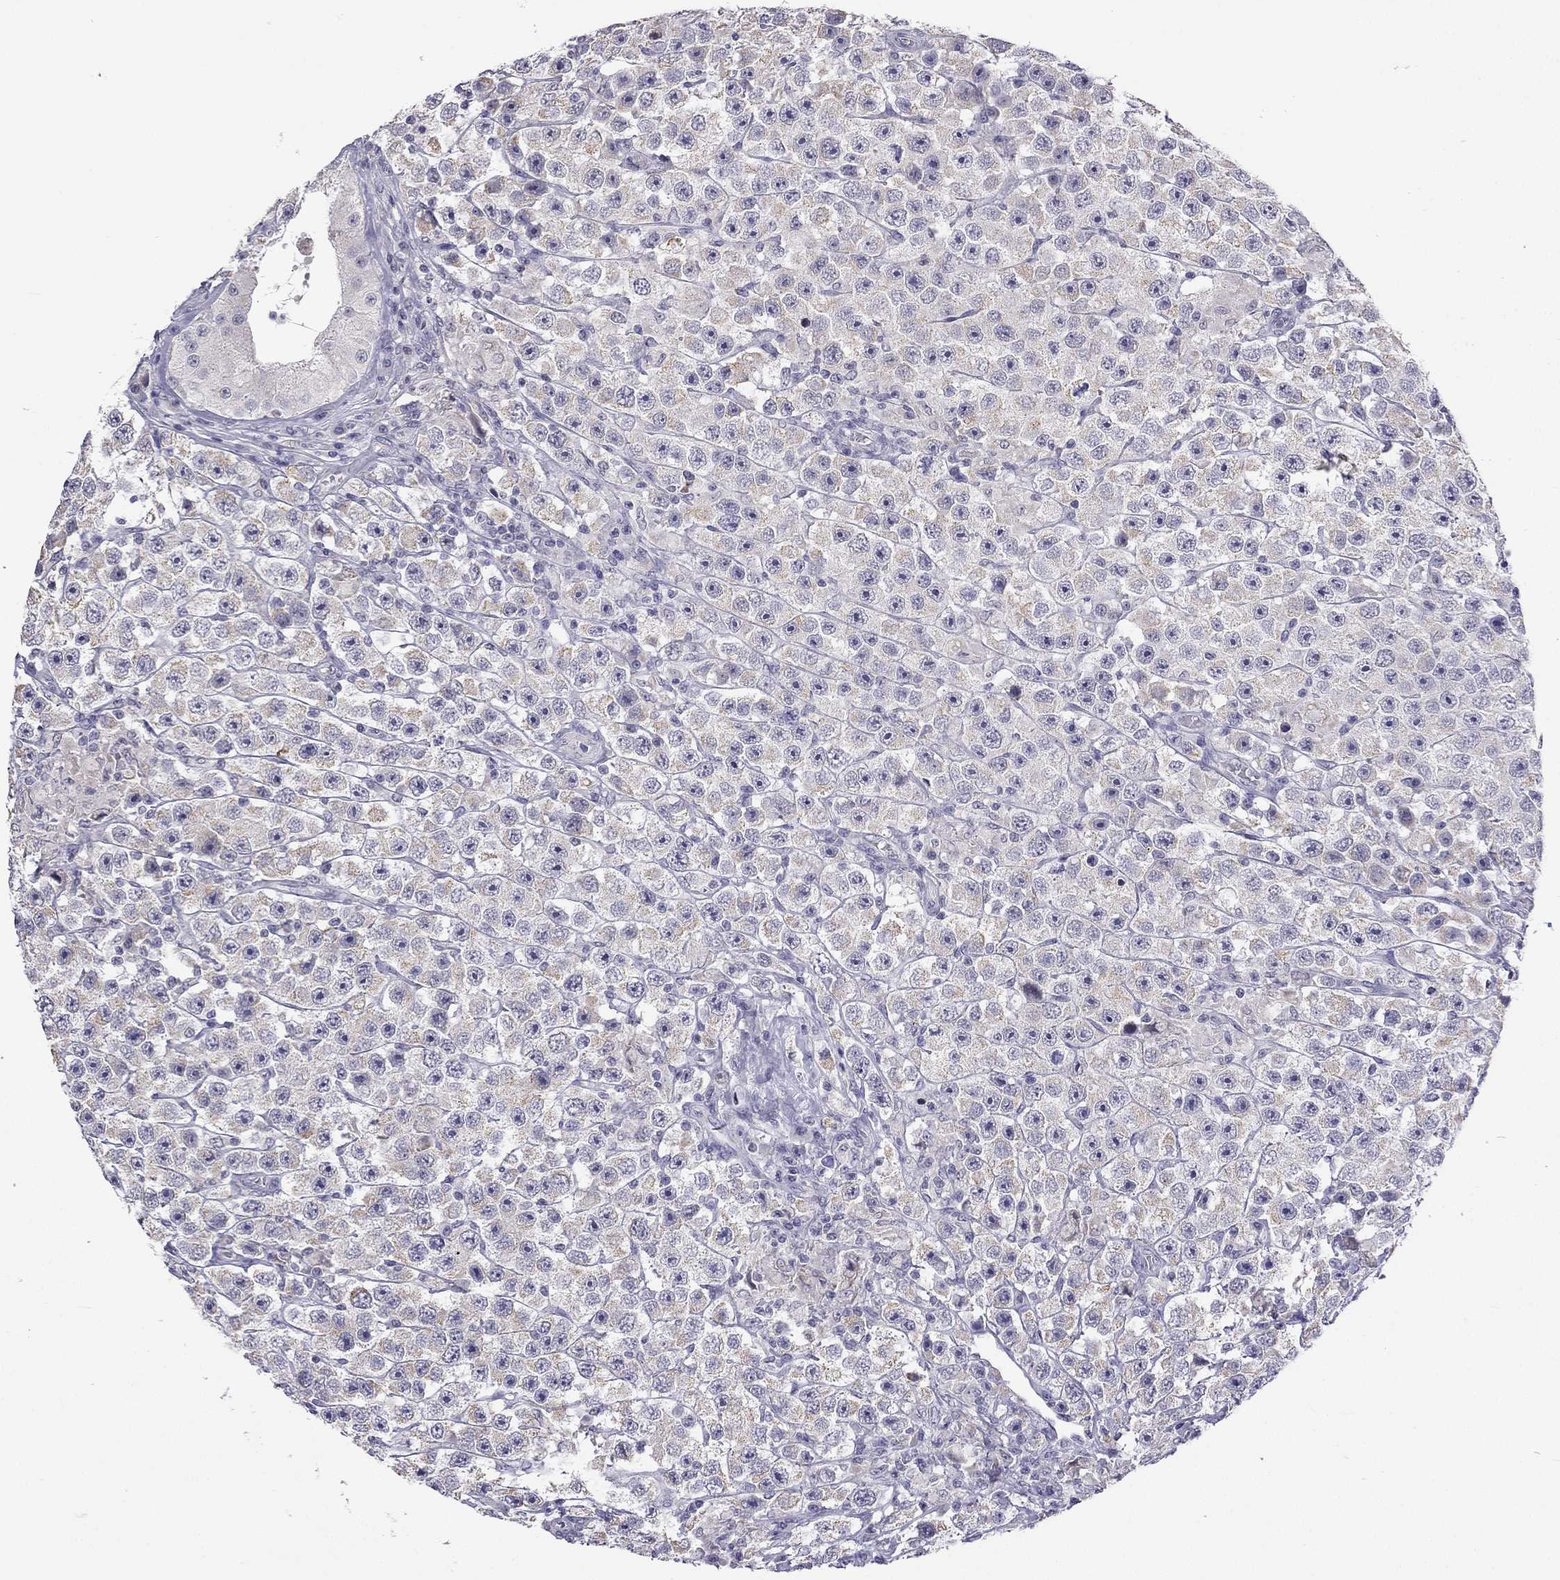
{"staining": {"intensity": "weak", "quantity": "25%-75%", "location": "cytoplasmic/membranous"}, "tissue": "testis cancer", "cell_type": "Tumor cells", "image_type": "cancer", "snomed": [{"axis": "morphology", "description": "Seminoma, NOS"}, {"axis": "topography", "description": "Testis"}], "caption": "Testis cancer tissue shows weak cytoplasmic/membranous positivity in about 25%-75% of tumor cells The protein is stained brown, and the nuclei are stained in blue (DAB (3,3'-diaminobenzidine) IHC with brightfield microscopy, high magnification).", "gene": "C5orf49", "patient": {"sex": "male", "age": 45}}